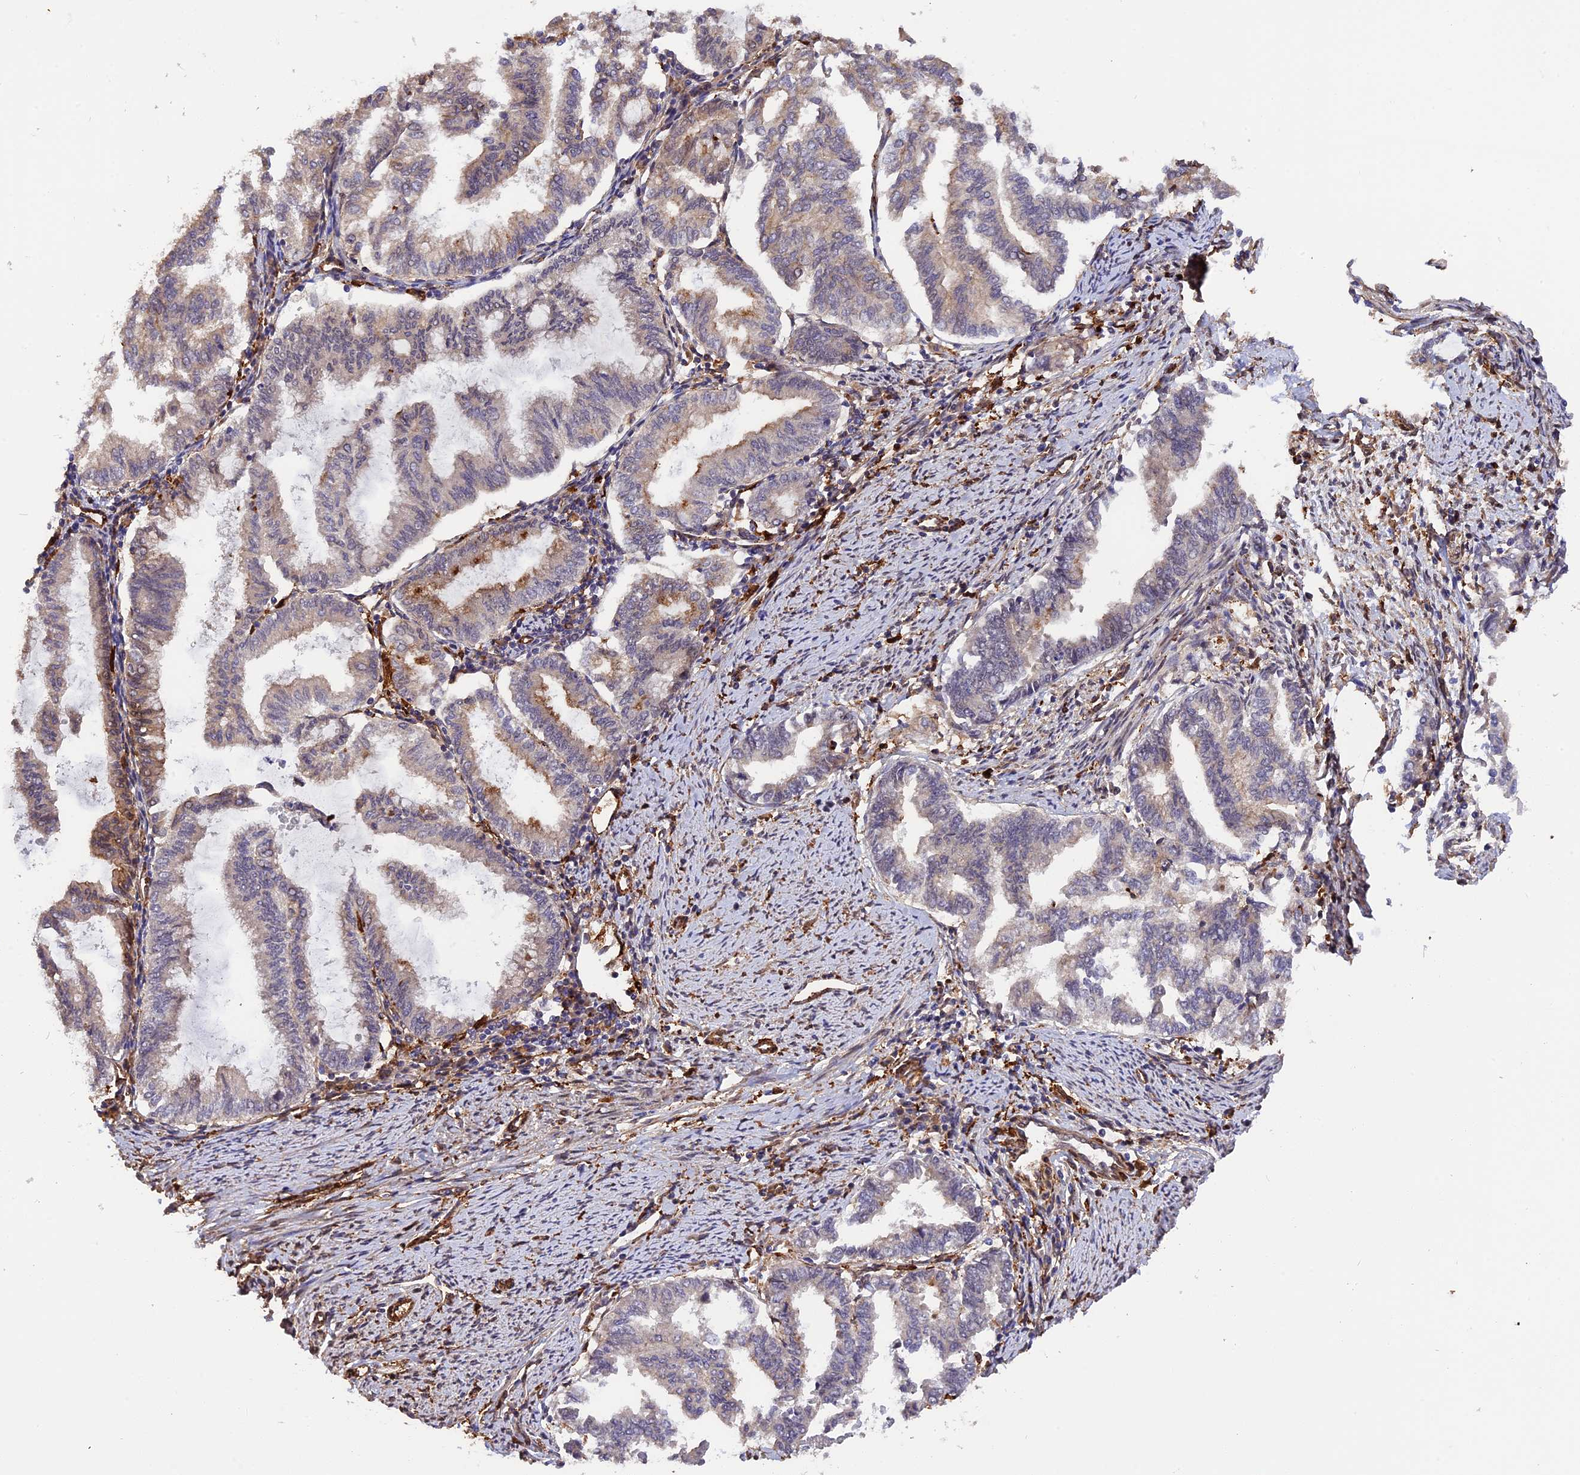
{"staining": {"intensity": "weak", "quantity": "<25%", "location": "cytoplasmic/membranous"}, "tissue": "endometrial cancer", "cell_type": "Tumor cells", "image_type": "cancer", "snomed": [{"axis": "morphology", "description": "Adenocarcinoma, NOS"}, {"axis": "topography", "description": "Endometrium"}], "caption": "This photomicrograph is of adenocarcinoma (endometrial) stained with IHC to label a protein in brown with the nuclei are counter-stained blue. There is no positivity in tumor cells.", "gene": "HERPUD1", "patient": {"sex": "female", "age": 79}}